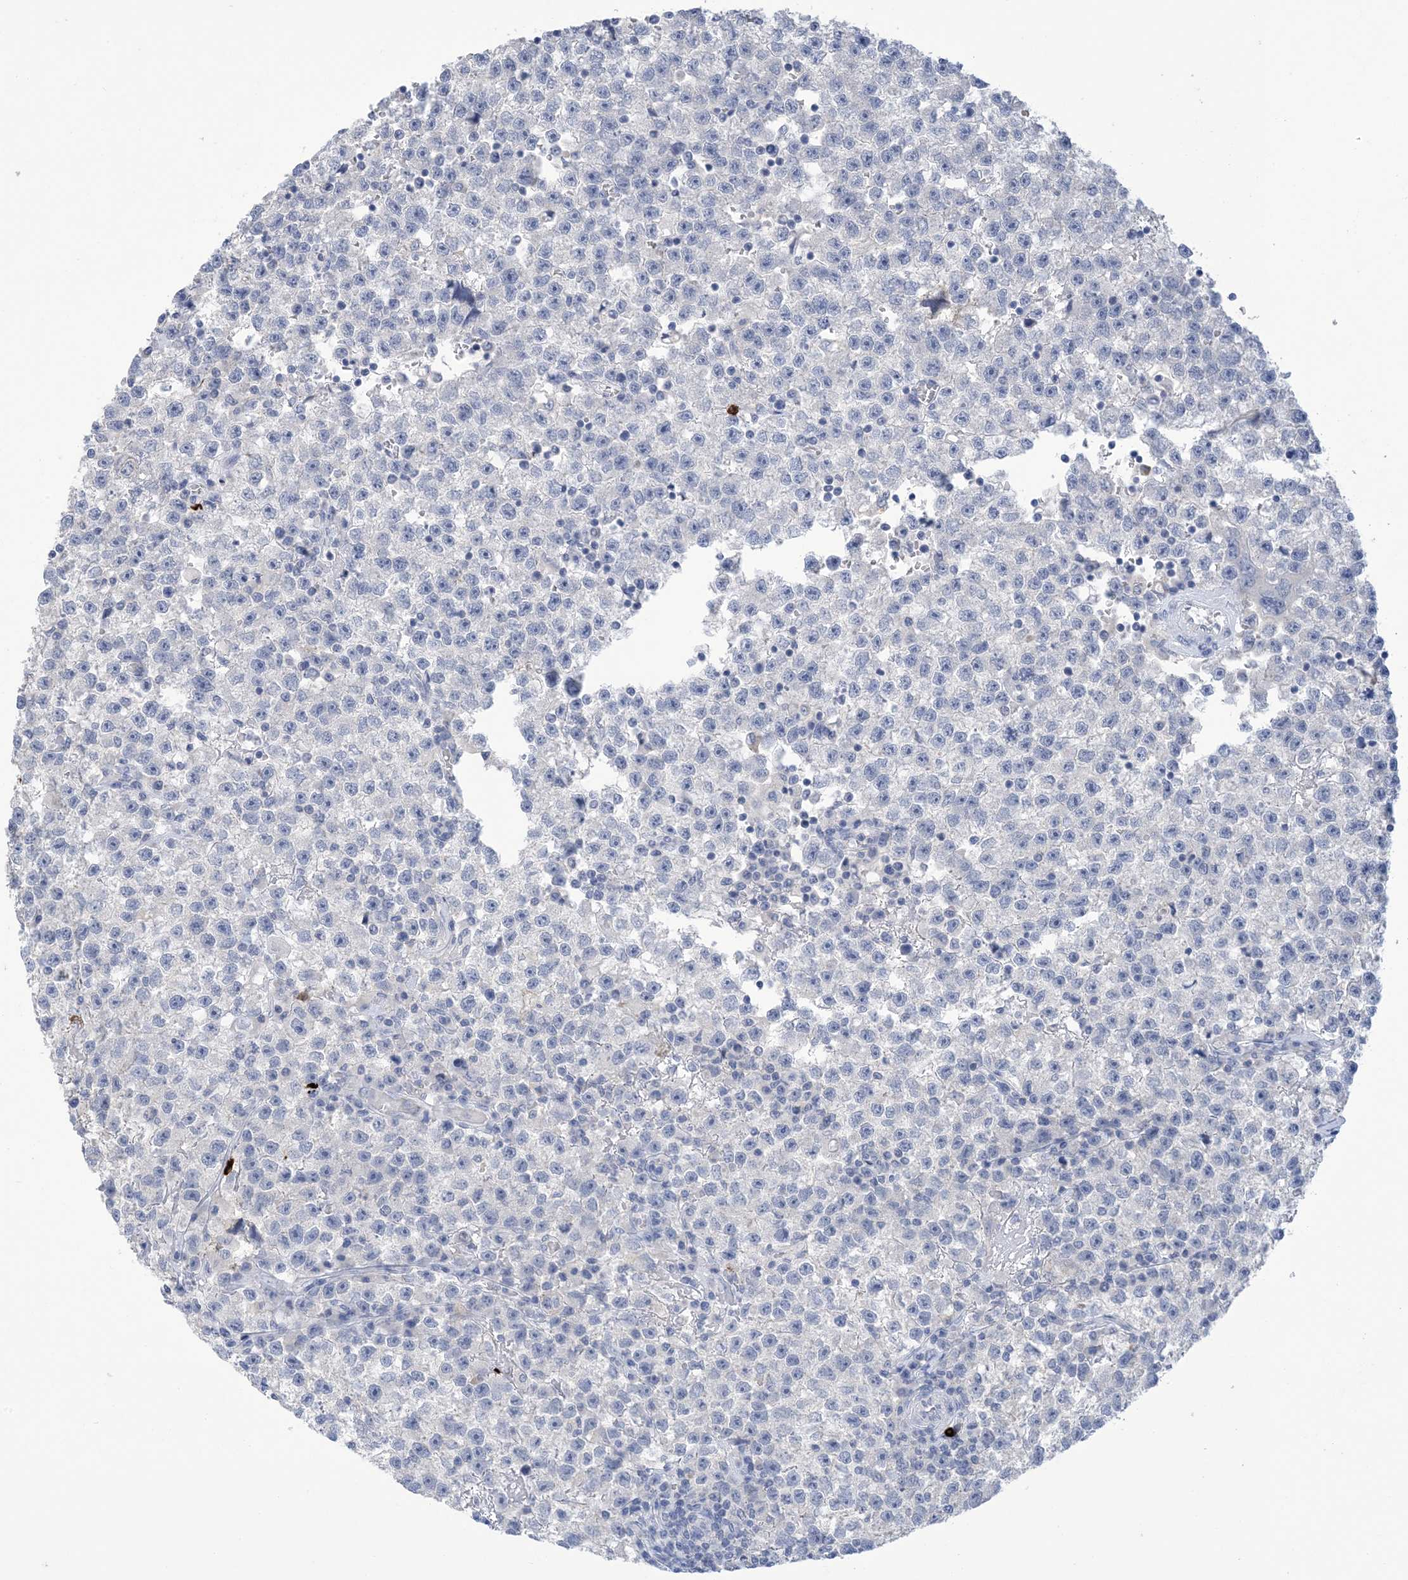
{"staining": {"intensity": "negative", "quantity": "none", "location": "none"}, "tissue": "testis cancer", "cell_type": "Tumor cells", "image_type": "cancer", "snomed": [{"axis": "morphology", "description": "Seminoma, NOS"}, {"axis": "topography", "description": "Testis"}], "caption": "This is a micrograph of immunohistochemistry staining of testis cancer, which shows no staining in tumor cells. The staining is performed using DAB (3,3'-diaminobenzidine) brown chromogen with nuclei counter-stained in using hematoxylin.", "gene": "DSC3", "patient": {"sex": "male", "age": 22}}